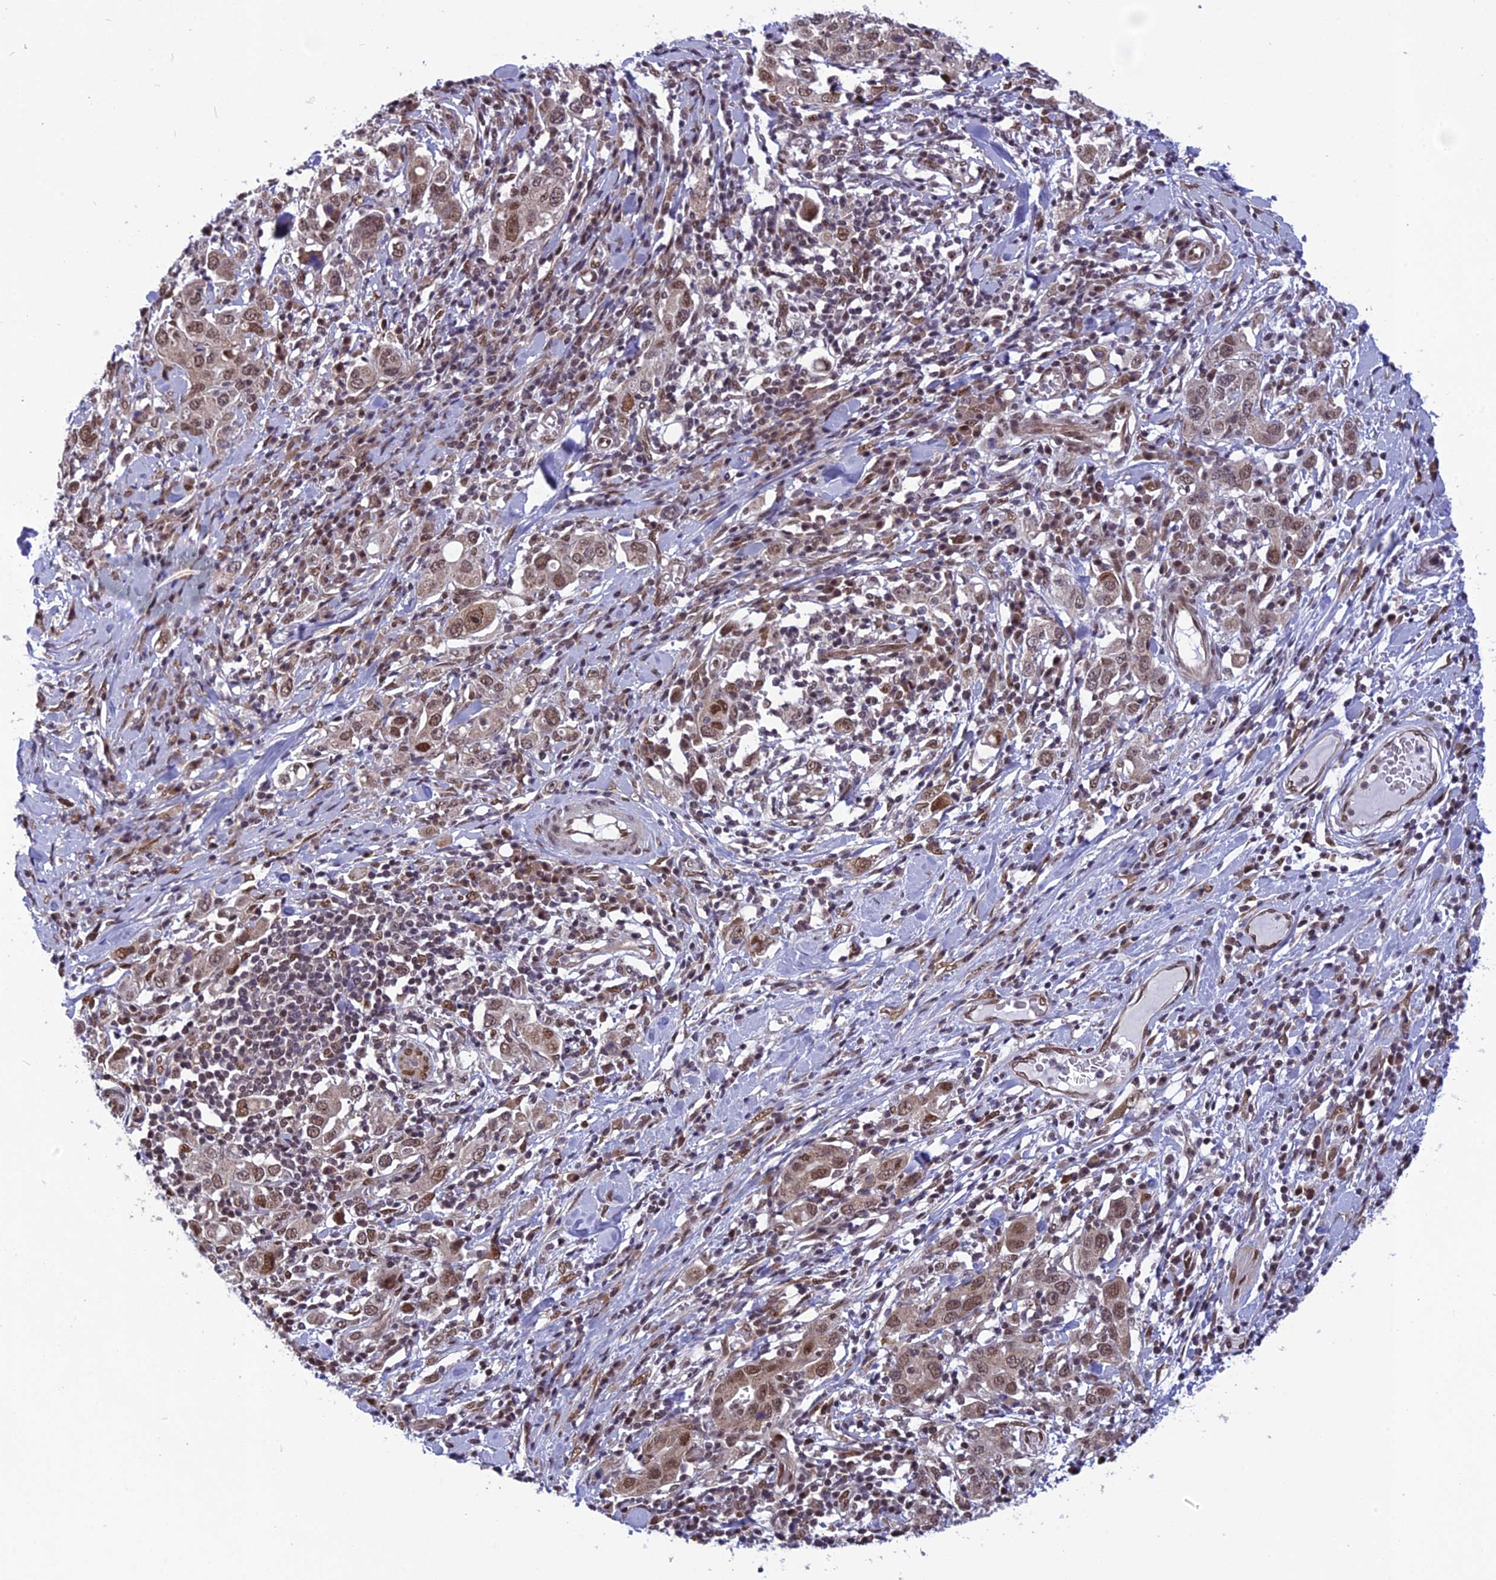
{"staining": {"intensity": "moderate", "quantity": ">75%", "location": "nuclear"}, "tissue": "stomach cancer", "cell_type": "Tumor cells", "image_type": "cancer", "snomed": [{"axis": "morphology", "description": "Adenocarcinoma, NOS"}, {"axis": "topography", "description": "Stomach, upper"}], "caption": "About >75% of tumor cells in stomach adenocarcinoma exhibit moderate nuclear protein positivity as visualized by brown immunohistochemical staining.", "gene": "RTRAF", "patient": {"sex": "male", "age": 62}}